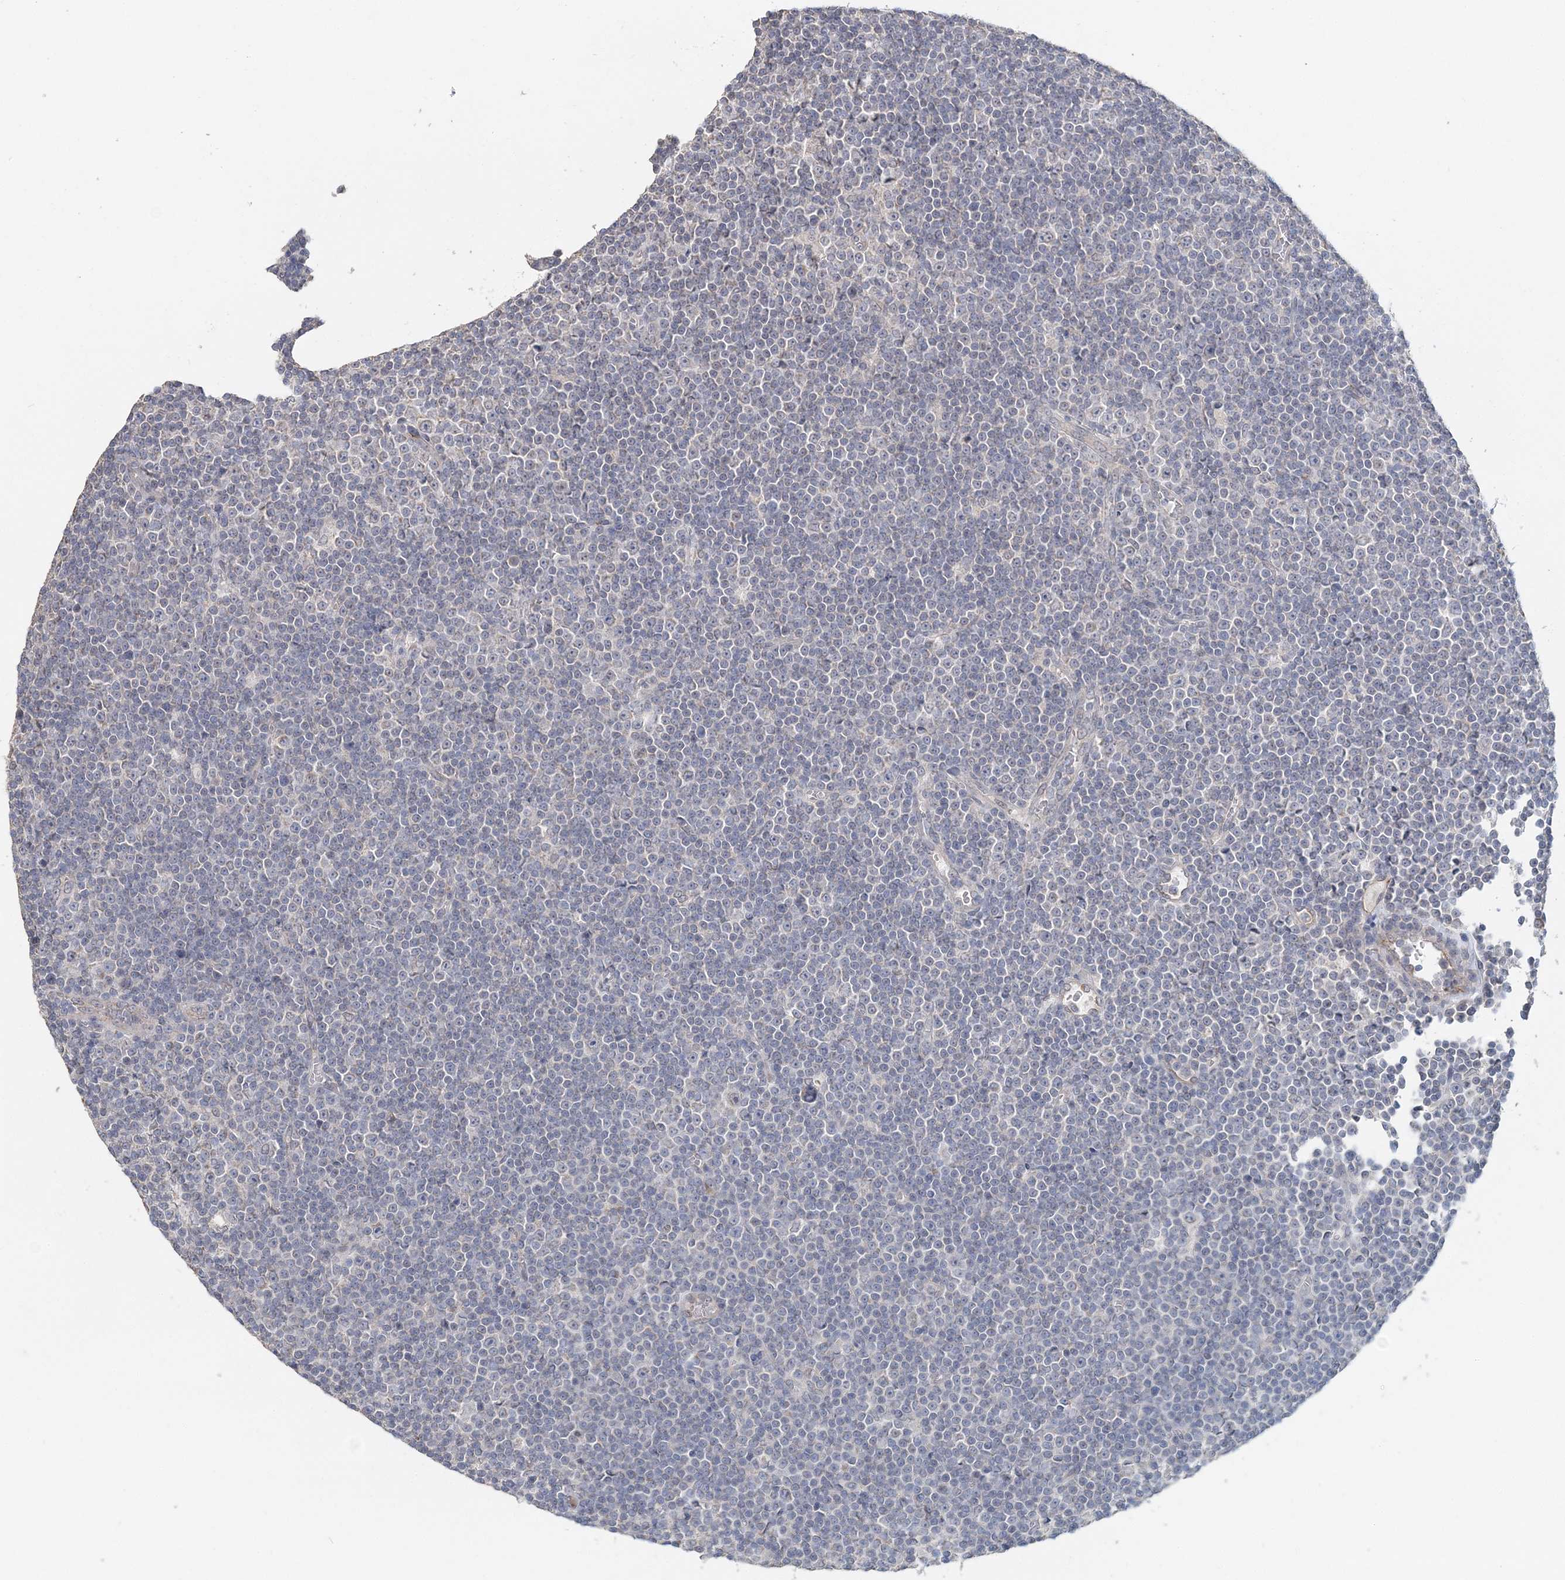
{"staining": {"intensity": "negative", "quantity": "none", "location": "none"}, "tissue": "lymphoma", "cell_type": "Tumor cells", "image_type": "cancer", "snomed": [{"axis": "morphology", "description": "Malignant lymphoma, non-Hodgkin's type, Low grade"}, {"axis": "topography", "description": "Lymph node"}], "caption": "DAB (3,3'-diaminobenzidine) immunohistochemical staining of human malignant lymphoma, non-Hodgkin's type (low-grade) reveals no significant positivity in tumor cells.", "gene": "FBXO38", "patient": {"sex": "female", "age": 67}}